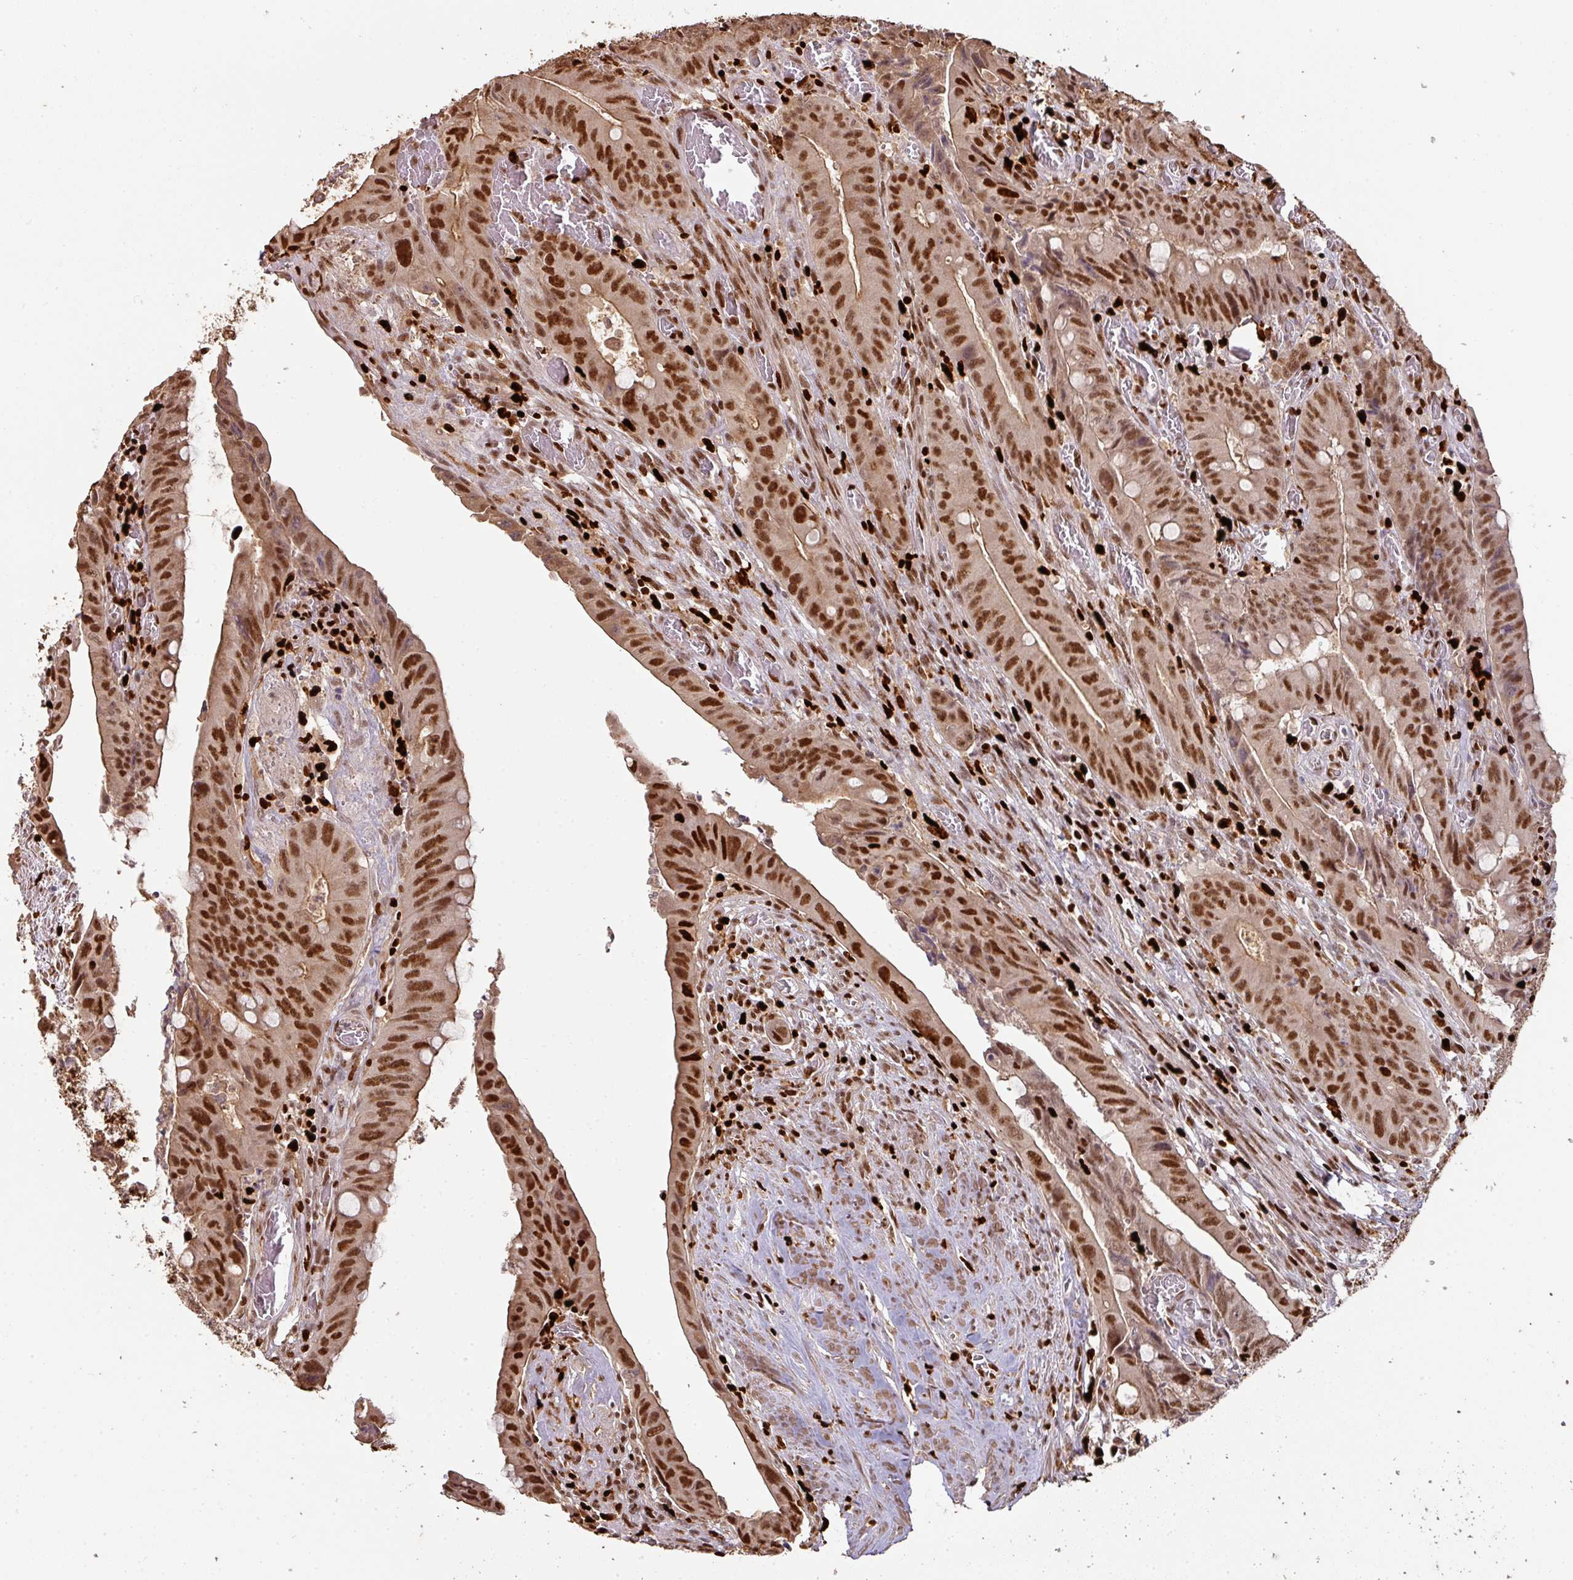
{"staining": {"intensity": "moderate", "quantity": ">75%", "location": "cytoplasmic/membranous,nuclear"}, "tissue": "colorectal cancer", "cell_type": "Tumor cells", "image_type": "cancer", "snomed": [{"axis": "morphology", "description": "Adenocarcinoma, NOS"}, {"axis": "topography", "description": "Rectum"}], "caption": "Immunohistochemistry image of human adenocarcinoma (colorectal) stained for a protein (brown), which demonstrates medium levels of moderate cytoplasmic/membranous and nuclear staining in approximately >75% of tumor cells.", "gene": "SAMHD1", "patient": {"sex": "male", "age": 78}}